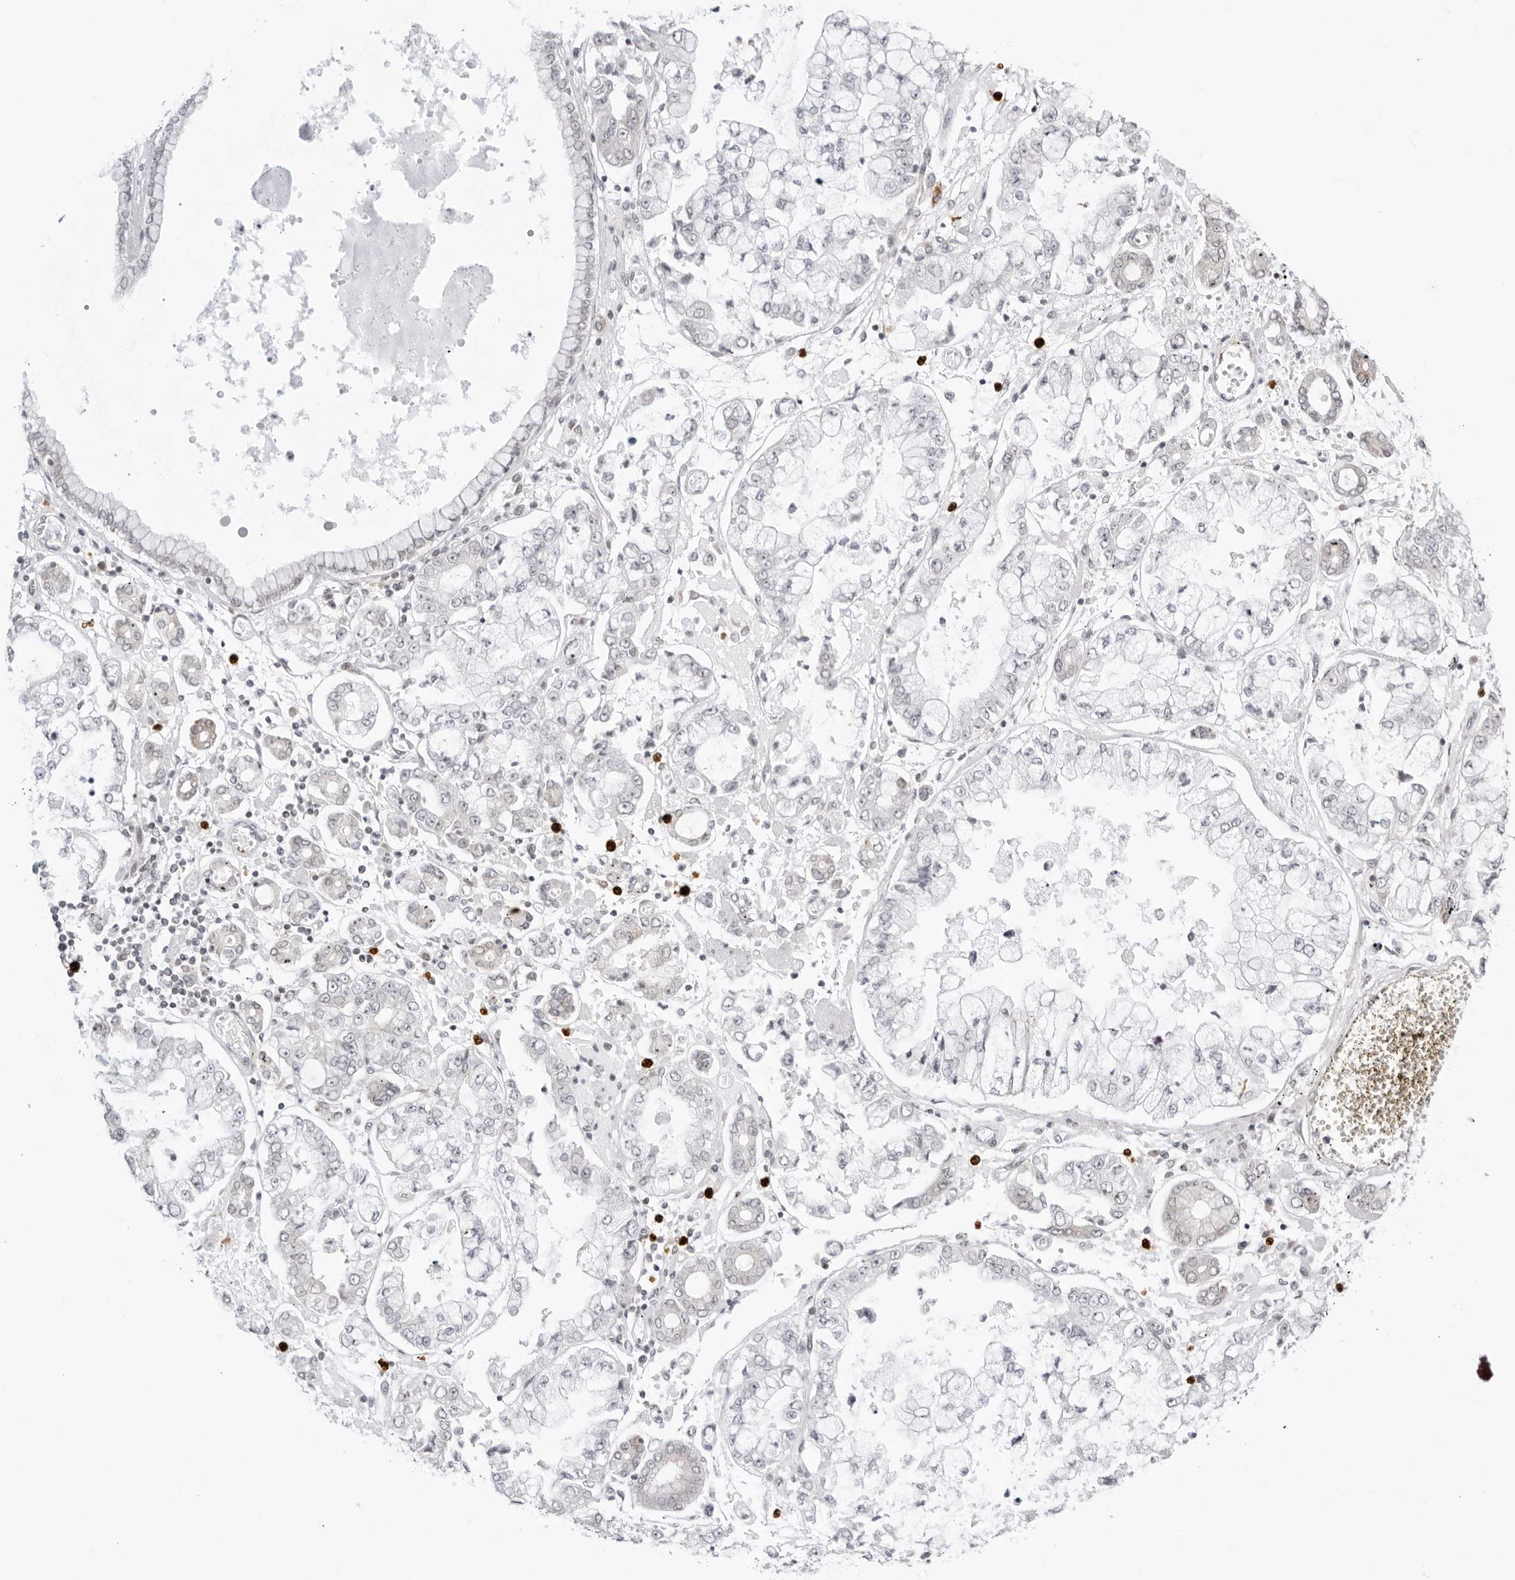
{"staining": {"intensity": "negative", "quantity": "none", "location": "none"}, "tissue": "stomach cancer", "cell_type": "Tumor cells", "image_type": "cancer", "snomed": [{"axis": "morphology", "description": "Adenocarcinoma, NOS"}, {"axis": "topography", "description": "Stomach"}], "caption": "Tumor cells are negative for protein expression in human adenocarcinoma (stomach). (Stains: DAB immunohistochemistry with hematoxylin counter stain, Microscopy: brightfield microscopy at high magnification).", "gene": "PPP2R5C", "patient": {"sex": "male", "age": 76}}